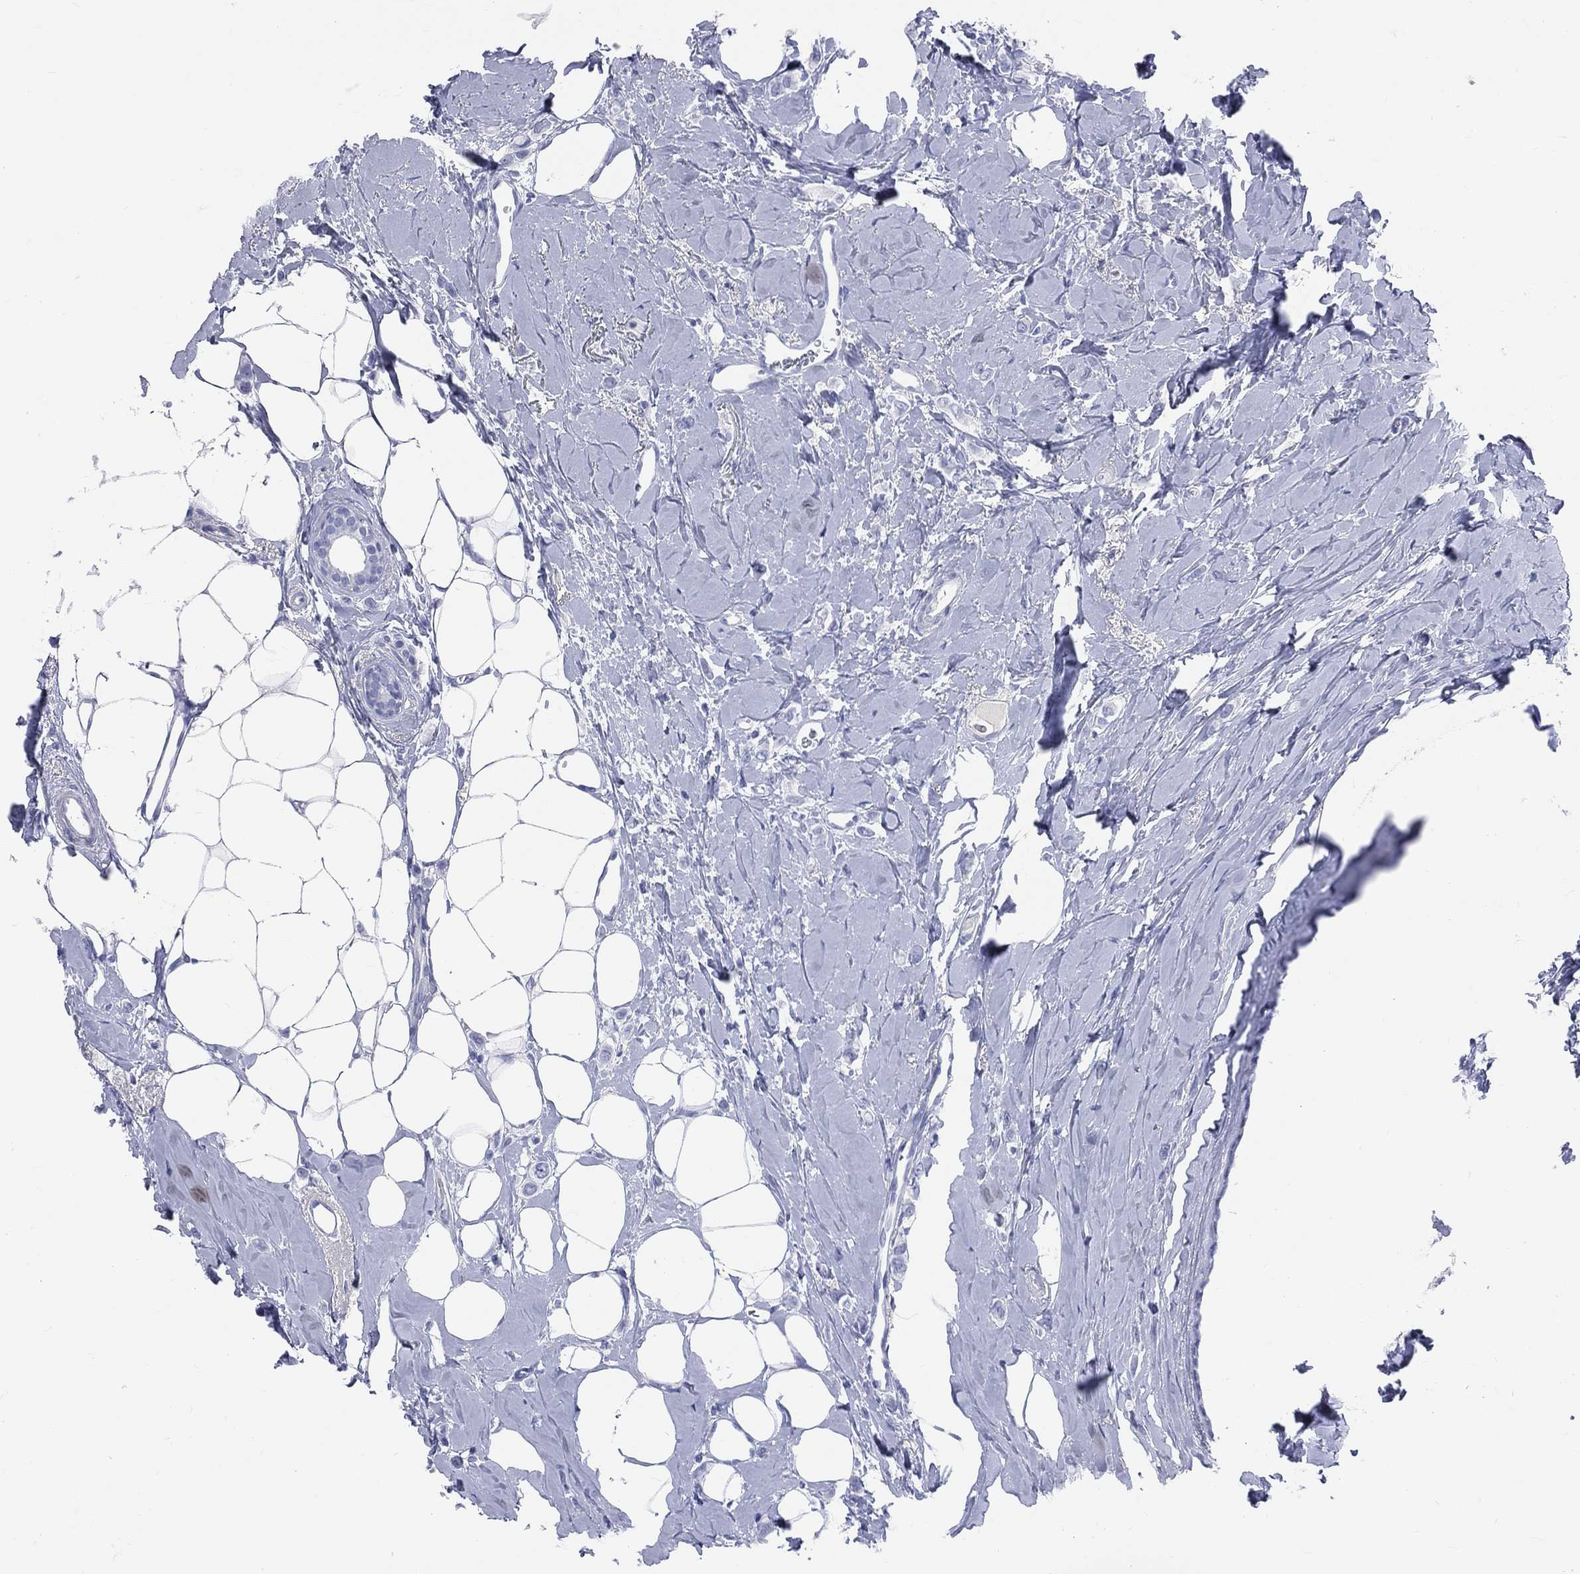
{"staining": {"intensity": "negative", "quantity": "none", "location": "none"}, "tissue": "breast cancer", "cell_type": "Tumor cells", "image_type": "cancer", "snomed": [{"axis": "morphology", "description": "Lobular carcinoma"}, {"axis": "topography", "description": "Breast"}], "caption": "There is no significant staining in tumor cells of breast cancer. (DAB IHC with hematoxylin counter stain).", "gene": "CYLC1", "patient": {"sex": "female", "age": 66}}